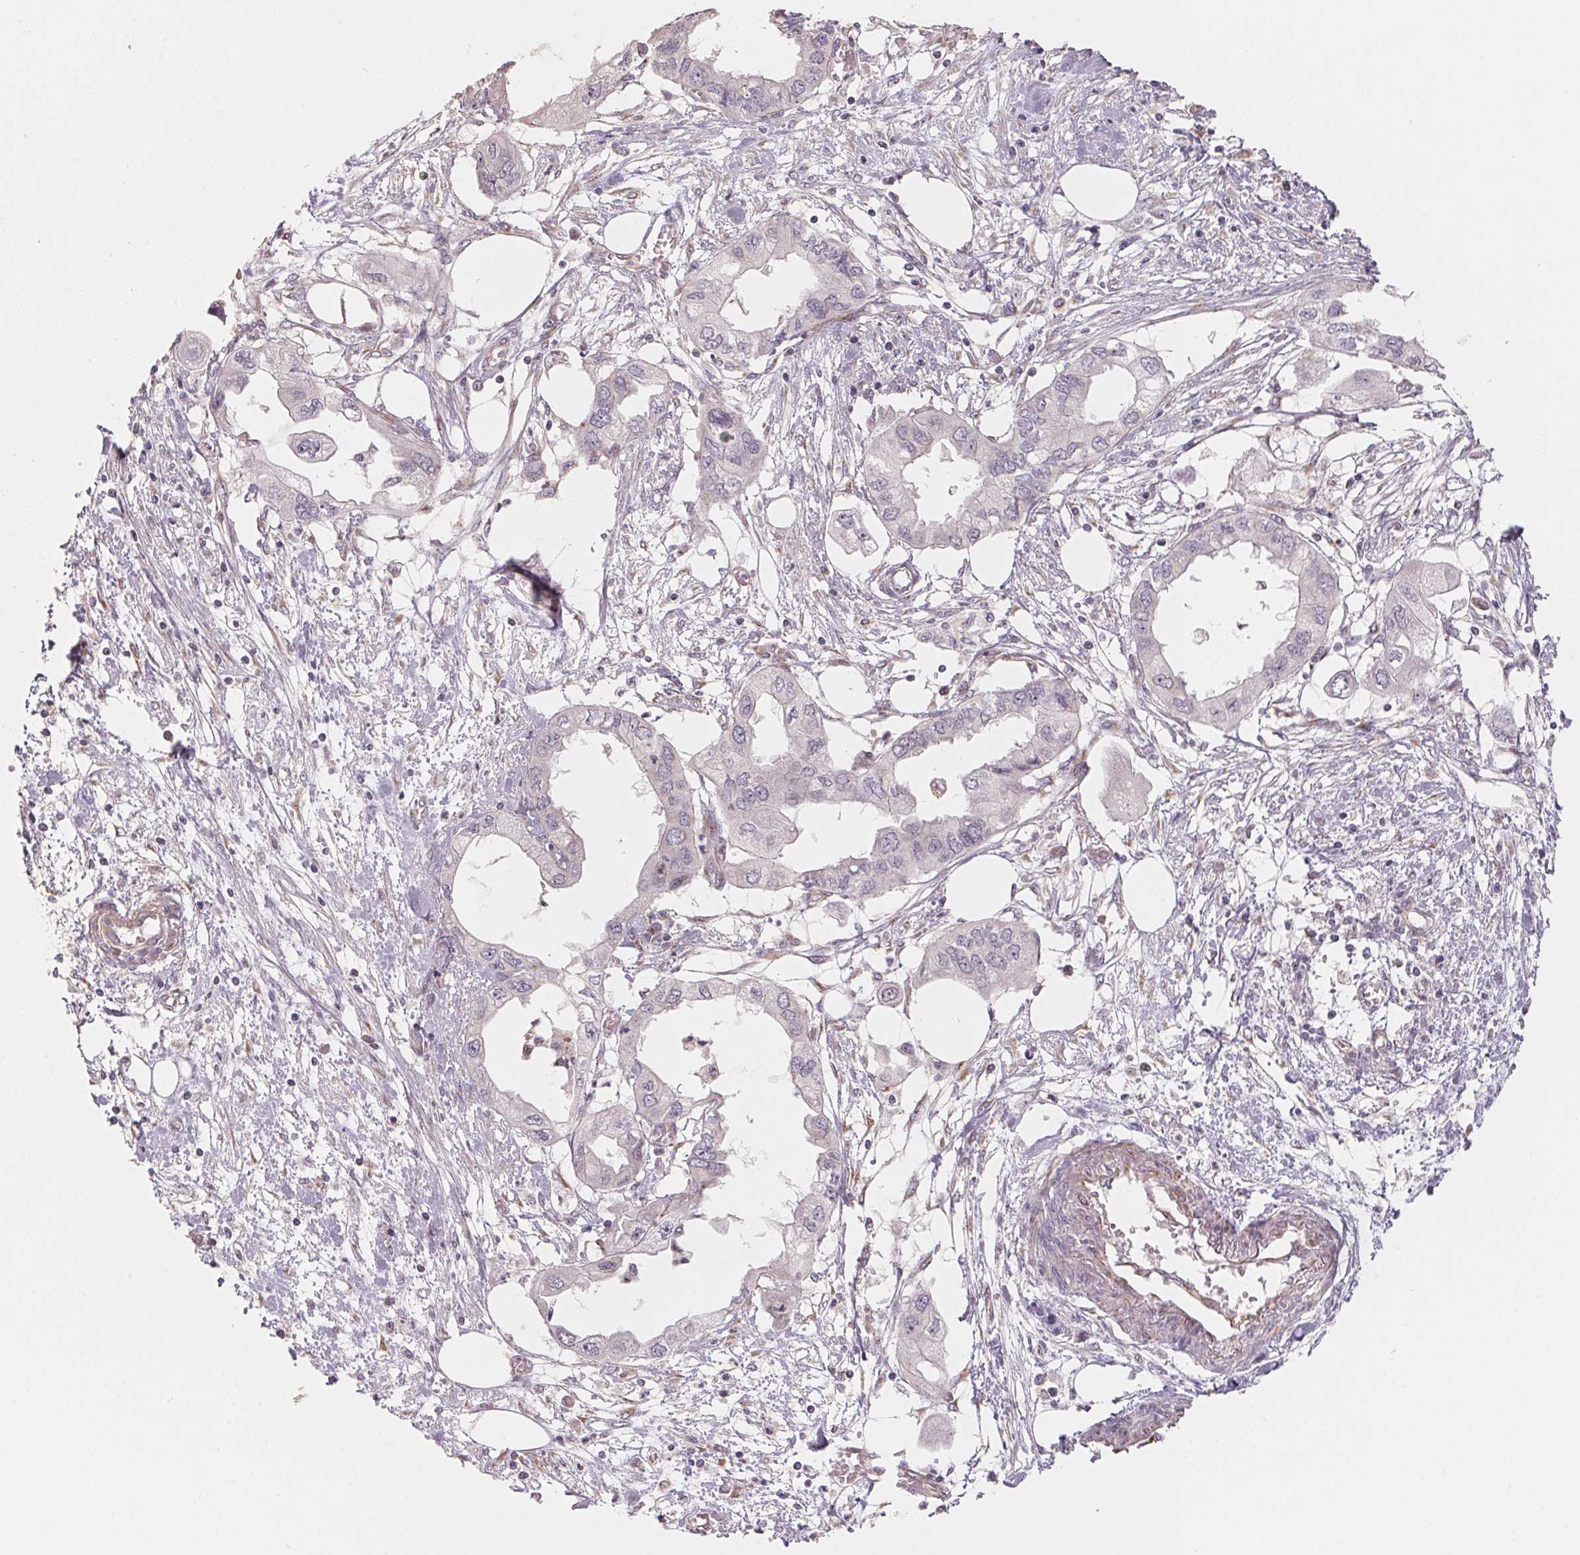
{"staining": {"intensity": "negative", "quantity": "none", "location": "none"}, "tissue": "endometrial cancer", "cell_type": "Tumor cells", "image_type": "cancer", "snomed": [{"axis": "morphology", "description": "Adenocarcinoma, NOS"}, {"axis": "morphology", "description": "Adenocarcinoma, metastatic, NOS"}, {"axis": "topography", "description": "Adipose tissue"}, {"axis": "topography", "description": "Endometrium"}], "caption": "IHC histopathology image of neoplastic tissue: human endometrial cancer stained with DAB (3,3'-diaminobenzidine) reveals no significant protein positivity in tumor cells.", "gene": "TSPAN12", "patient": {"sex": "female", "age": 67}}